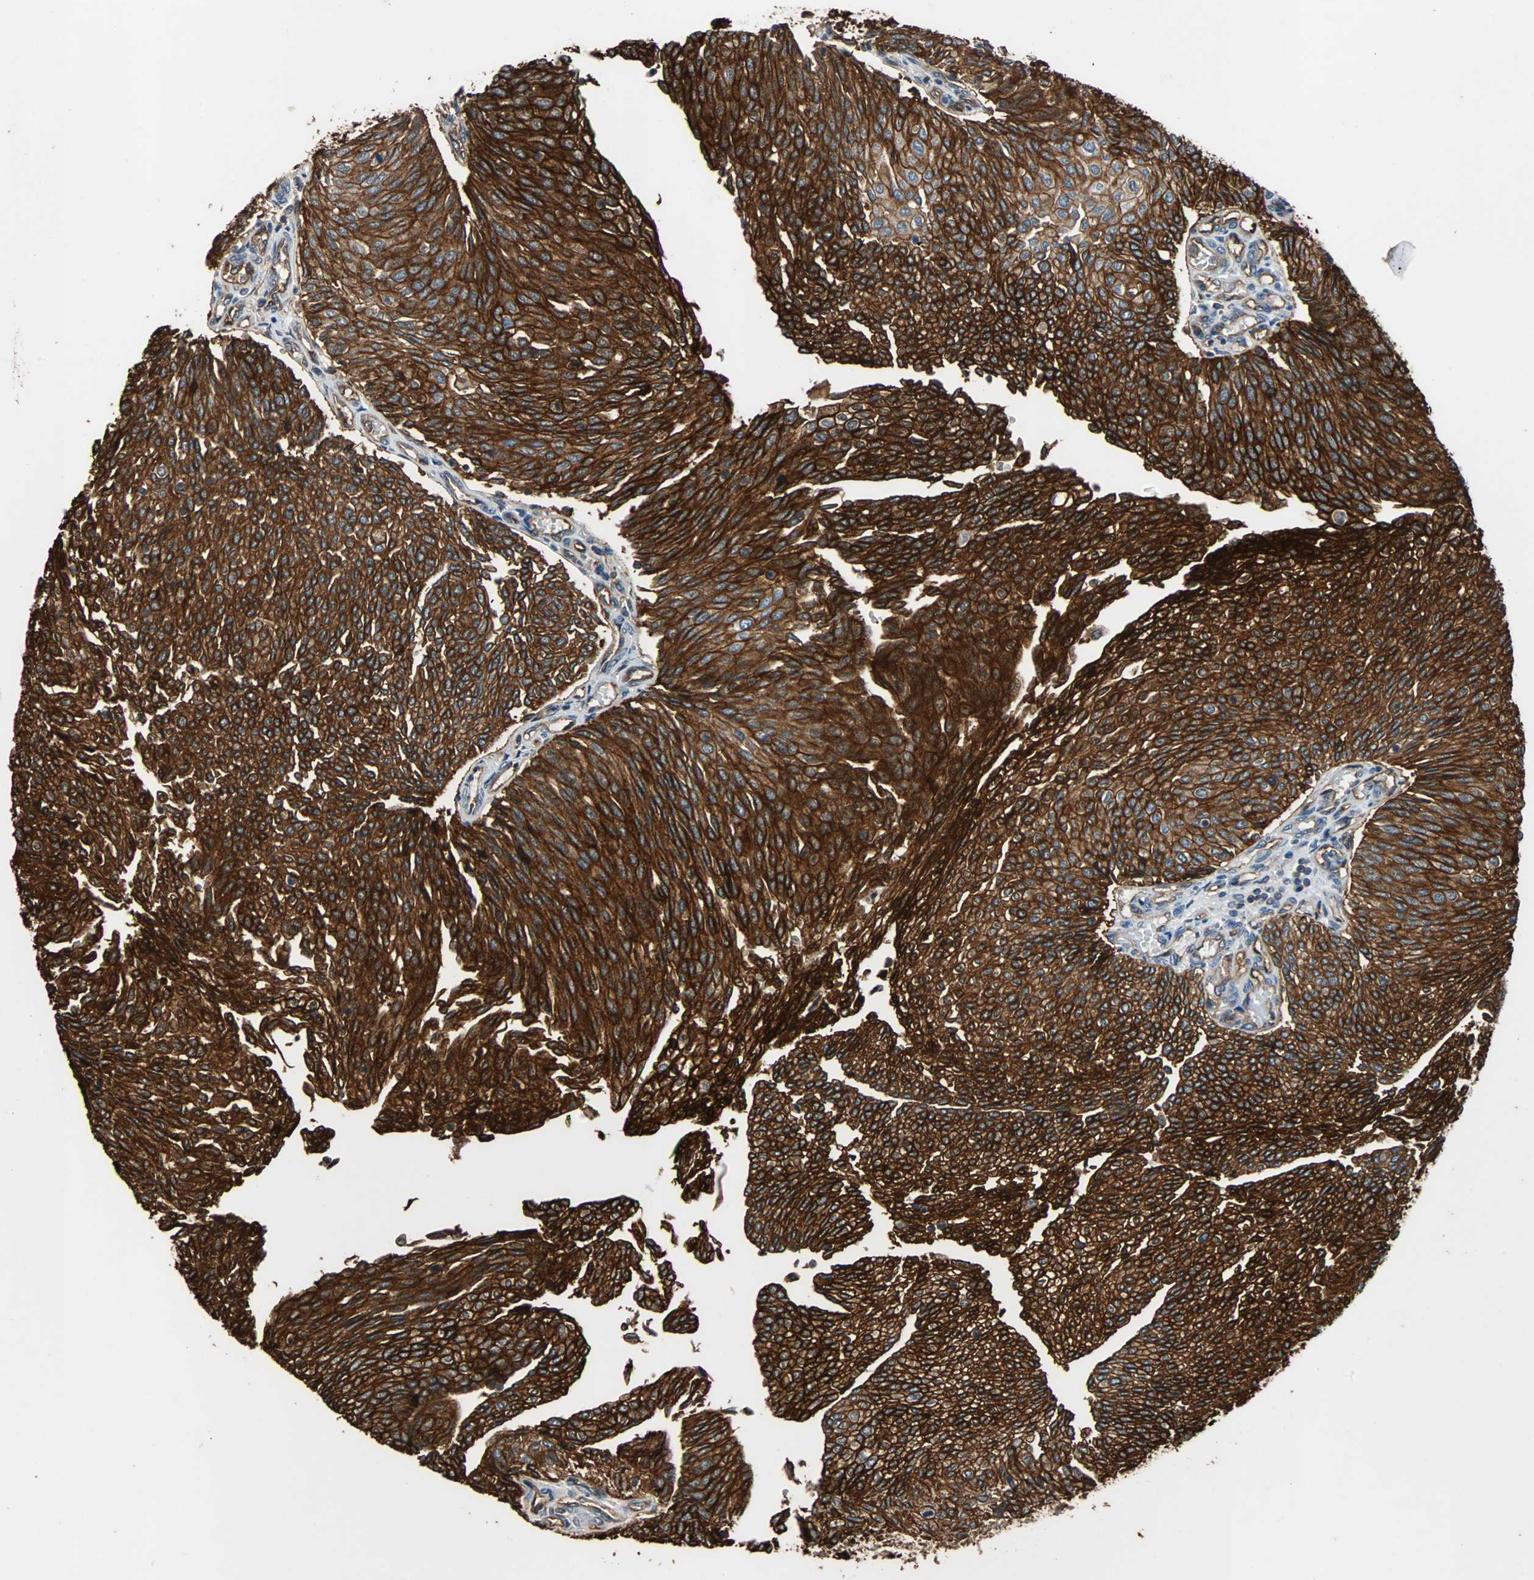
{"staining": {"intensity": "strong", "quantity": ">75%", "location": "cytoplasmic/membranous"}, "tissue": "urothelial cancer", "cell_type": "Tumor cells", "image_type": "cancer", "snomed": [{"axis": "morphology", "description": "Urothelial carcinoma, Low grade"}, {"axis": "topography", "description": "Urinary bladder"}], "caption": "Tumor cells reveal strong cytoplasmic/membranous expression in about >75% of cells in low-grade urothelial carcinoma.", "gene": "NDRG1", "patient": {"sex": "female", "age": 79}}